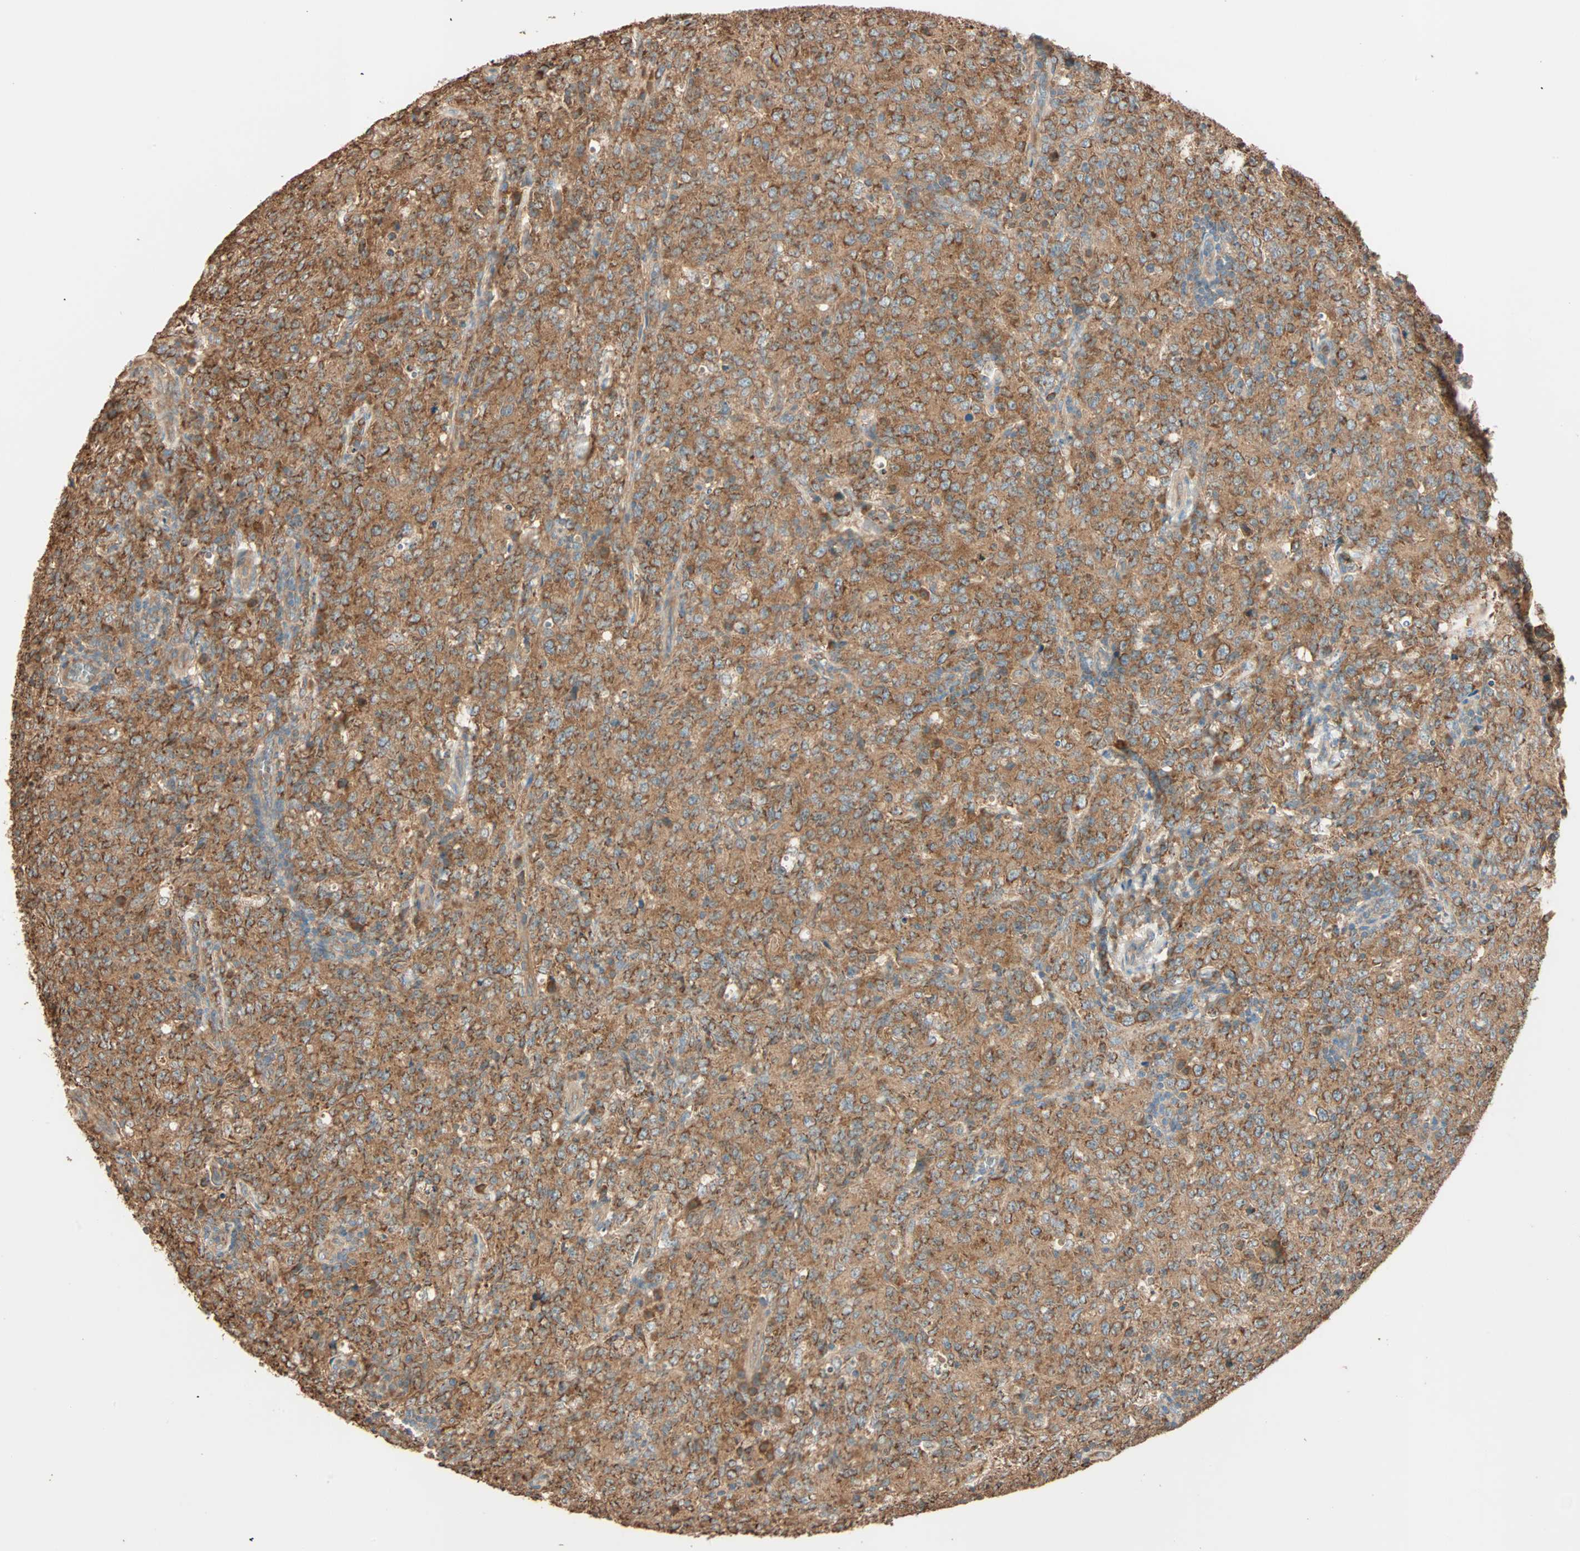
{"staining": {"intensity": "strong", "quantity": ">75%", "location": "cytoplasmic/membranous"}, "tissue": "lymphoma", "cell_type": "Tumor cells", "image_type": "cancer", "snomed": [{"axis": "morphology", "description": "Malignant lymphoma, non-Hodgkin's type, High grade"}, {"axis": "topography", "description": "Tonsil"}], "caption": "DAB (3,3'-diaminobenzidine) immunohistochemical staining of human lymphoma reveals strong cytoplasmic/membranous protein positivity in about >75% of tumor cells.", "gene": "EIF4G2", "patient": {"sex": "female", "age": 36}}